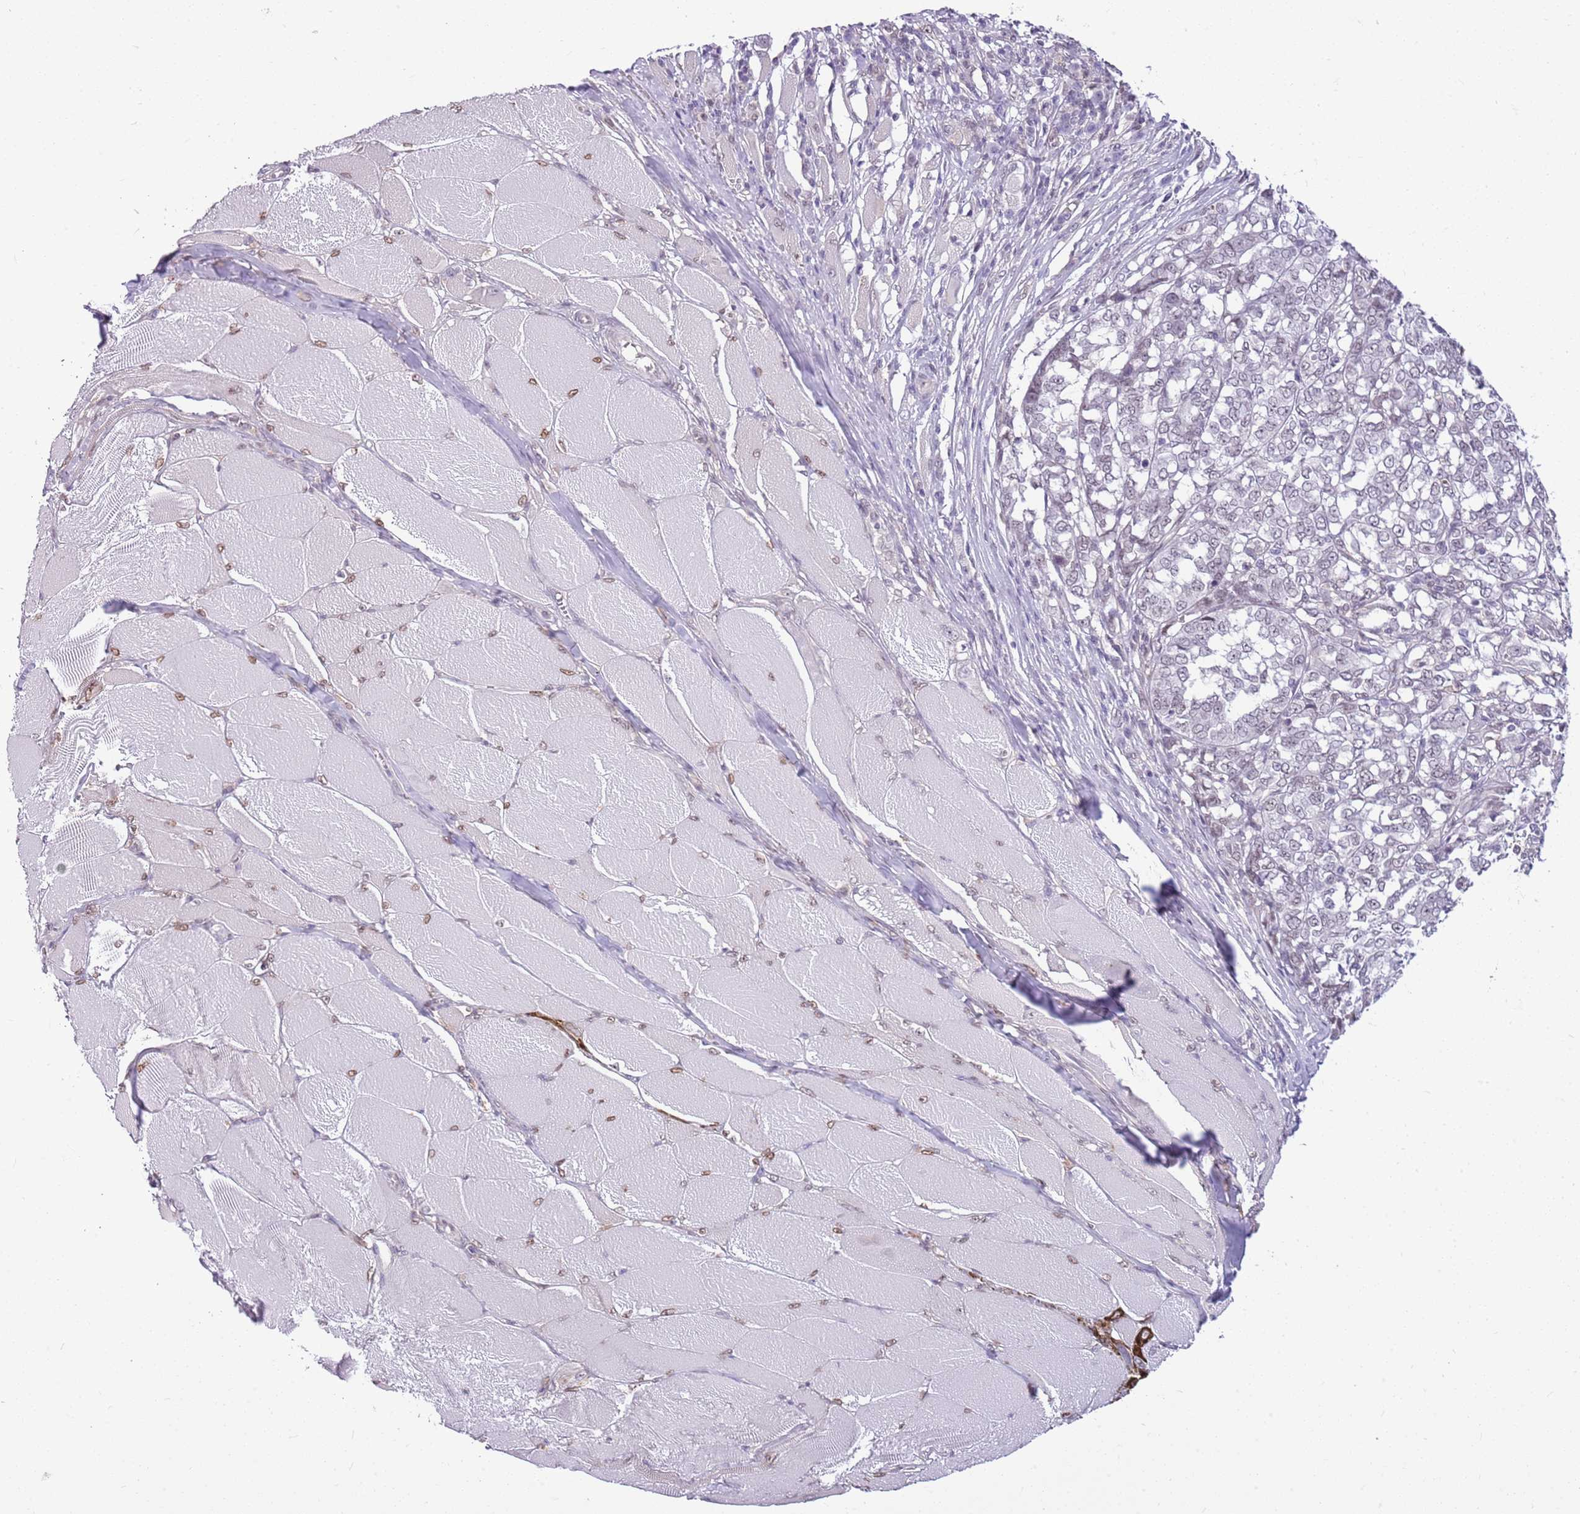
{"staining": {"intensity": "negative", "quantity": "none", "location": "none"}, "tissue": "melanoma", "cell_type": "Tumor cells", "image_type": "cancer", "snomed": [{"axis": "morphology", "description": "Malignant melanoma, NOS"}, {"axis": "topography", "description": "Skin"}], "caption": "The immunohistochemistry image has no significant staining in tumor cells of melanoma tissue. (DAB immunohistochemistry (IHC), high magnification).", "gene": "DHX32", "patient": {"sex": "female", "age": 72}}